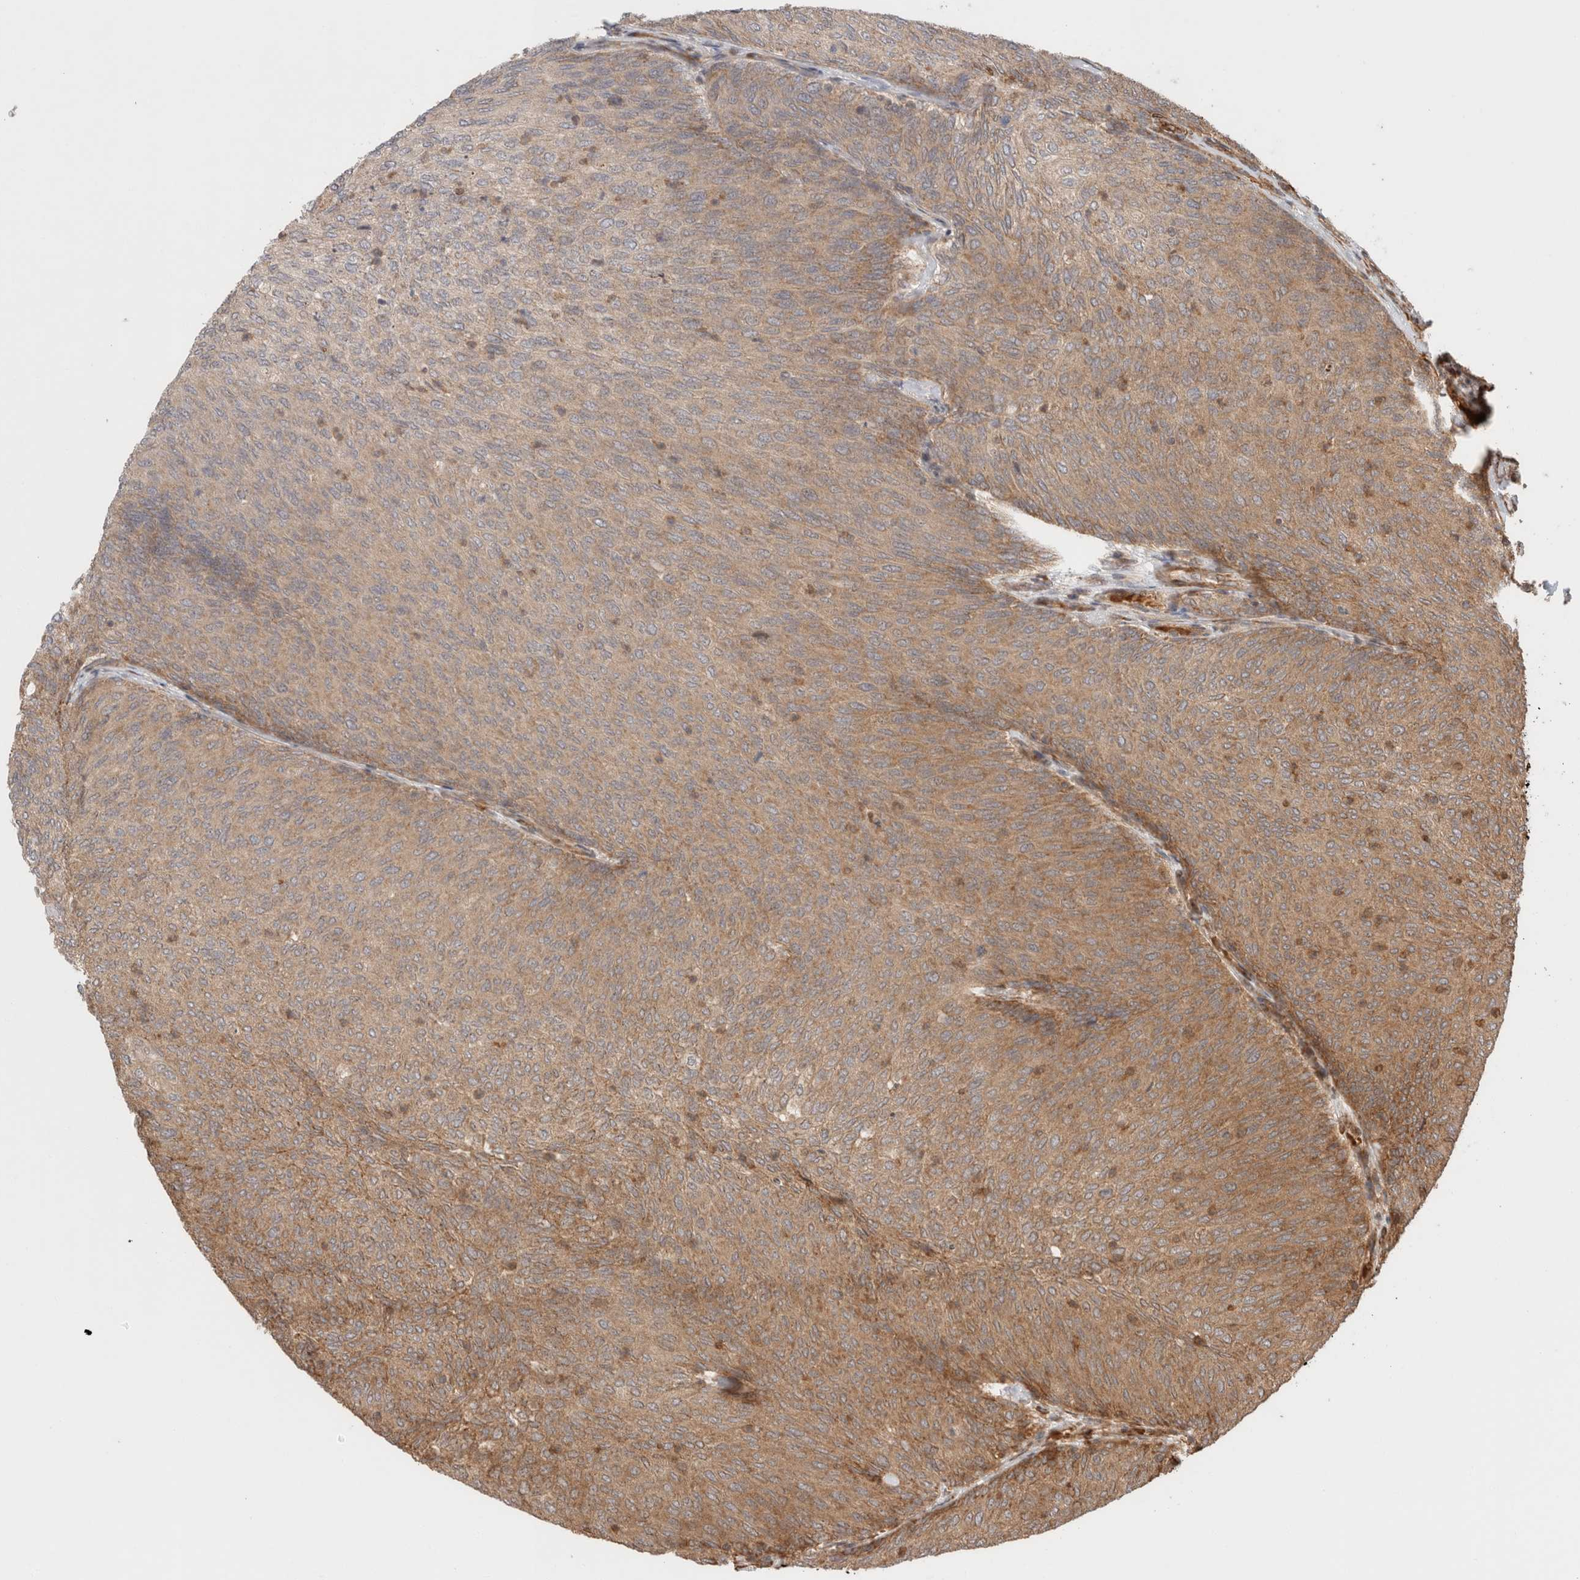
{"staining": {"intensity": "moderate", "quantity": ">75%", "location": "cytoplasmic/membranous"}, "tissue": "urothelial cancer", "cell_type": "Tumor cells", "image_type": "cancer", "snomed": [{"axis": "morphology", "description": "Urothelial carcinoma, Low grade"}, {"axis": "topography", "description": "Urinary bladder"}], "caption": "About >75% of tumor cells in human low-grade urothelial carcinoma demonstrate moderate cytoplasmic/membranous protein expression as visualized by brown immunohistochemical staining.", "gene": "ZNF649", "patient": {"sex": "female", "age": 79}}